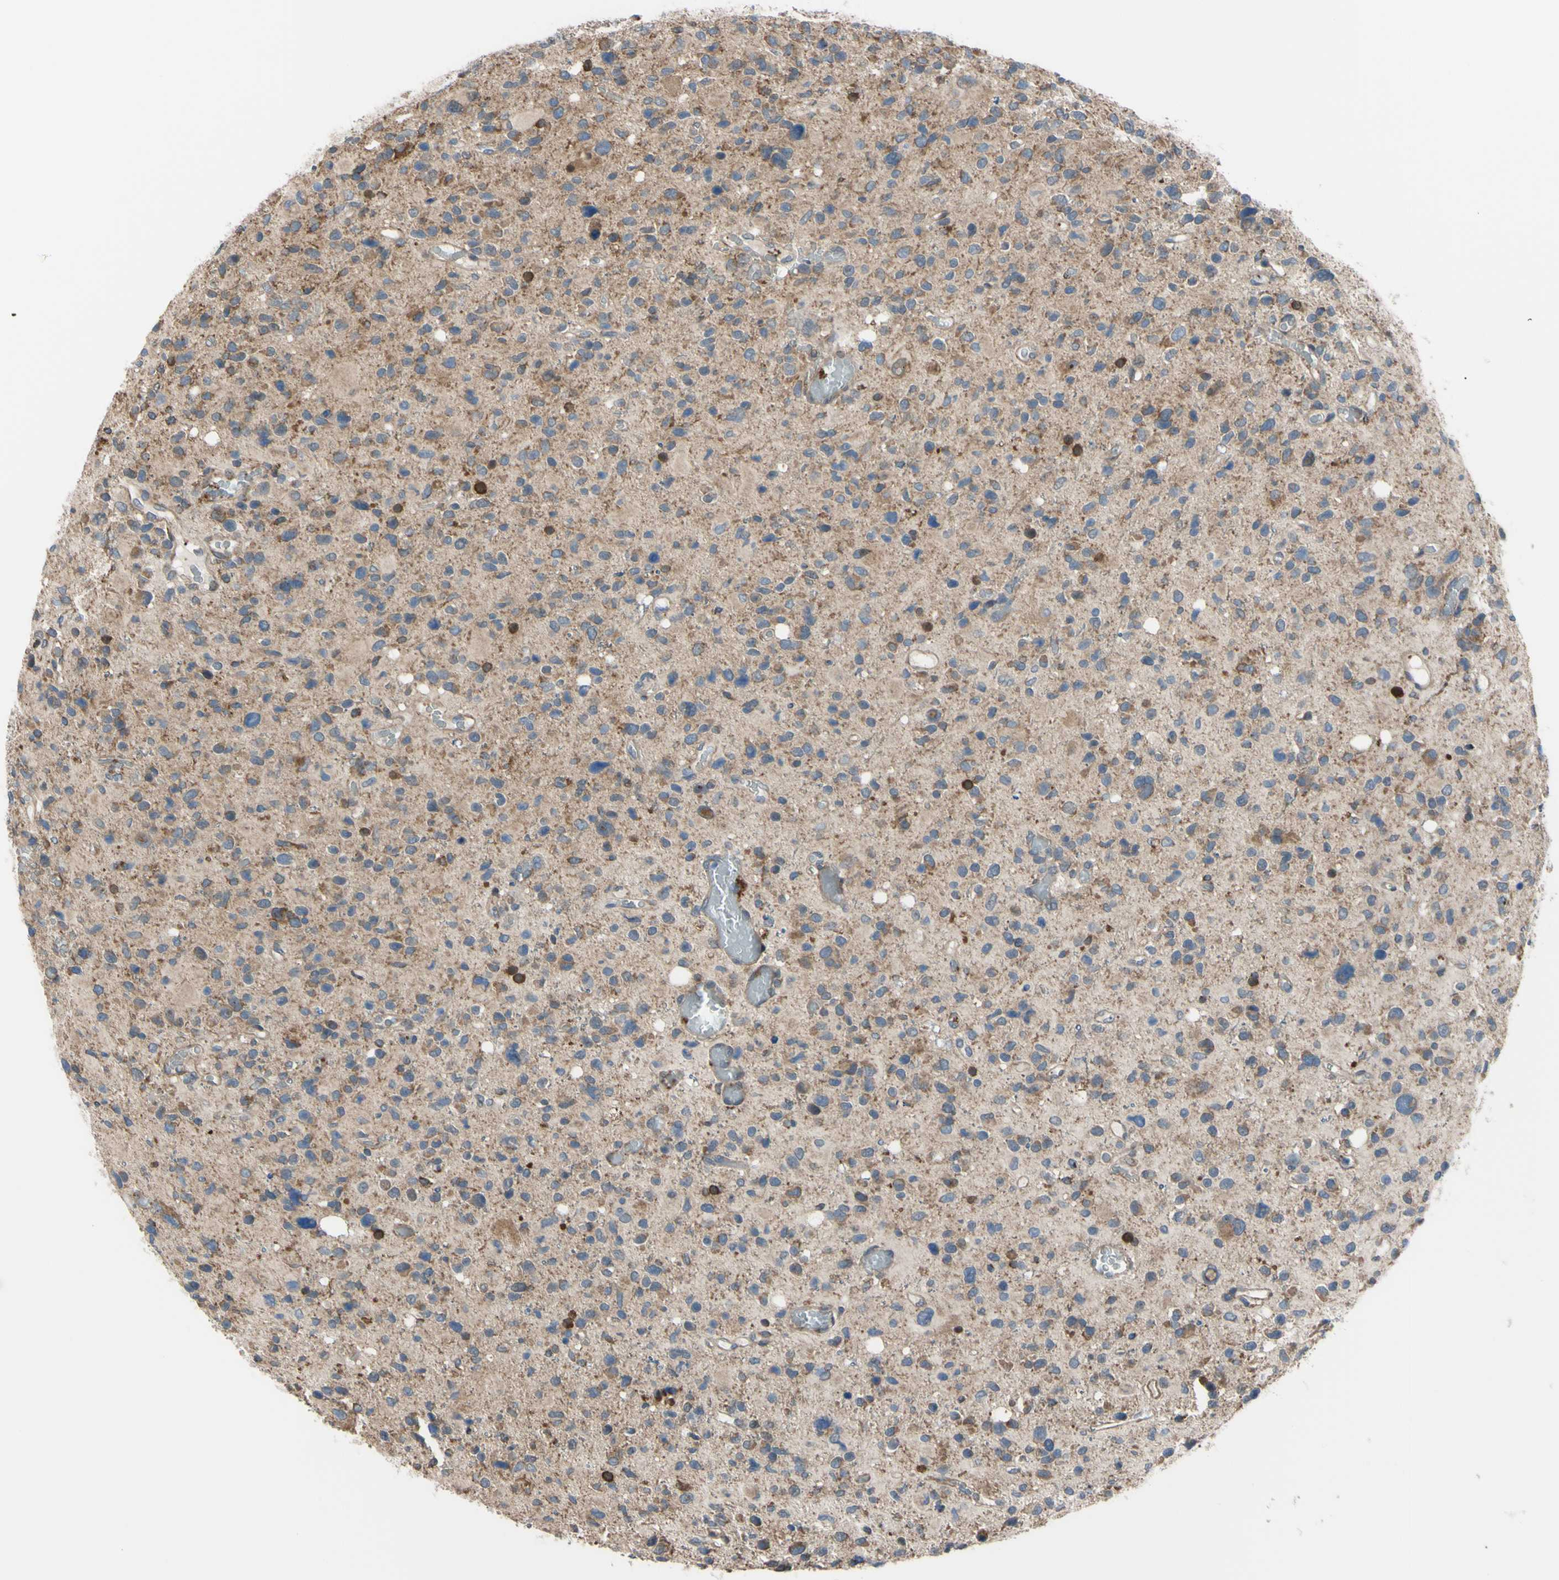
{"staining": {"intensity": "moderate", "quantity": ">75%", "location": "cytoplasmic/membranous"}, "tissue": "glioma", "cell_type": "Tumor cells", "image_type": "cancer", "snomed": [{"axis": "morphology", "description": "Glioma, malignant, High grade"}, {"axis": "topography", "description": "Brain"}], "caption": "Protein positivity by IHC displays moderate cytoplasmic/membranous expression in about >75% of tumor cells in malignant glioma (high-grade).", "gene": "BMF", "patient": {"sex": "male", "age": 48}}